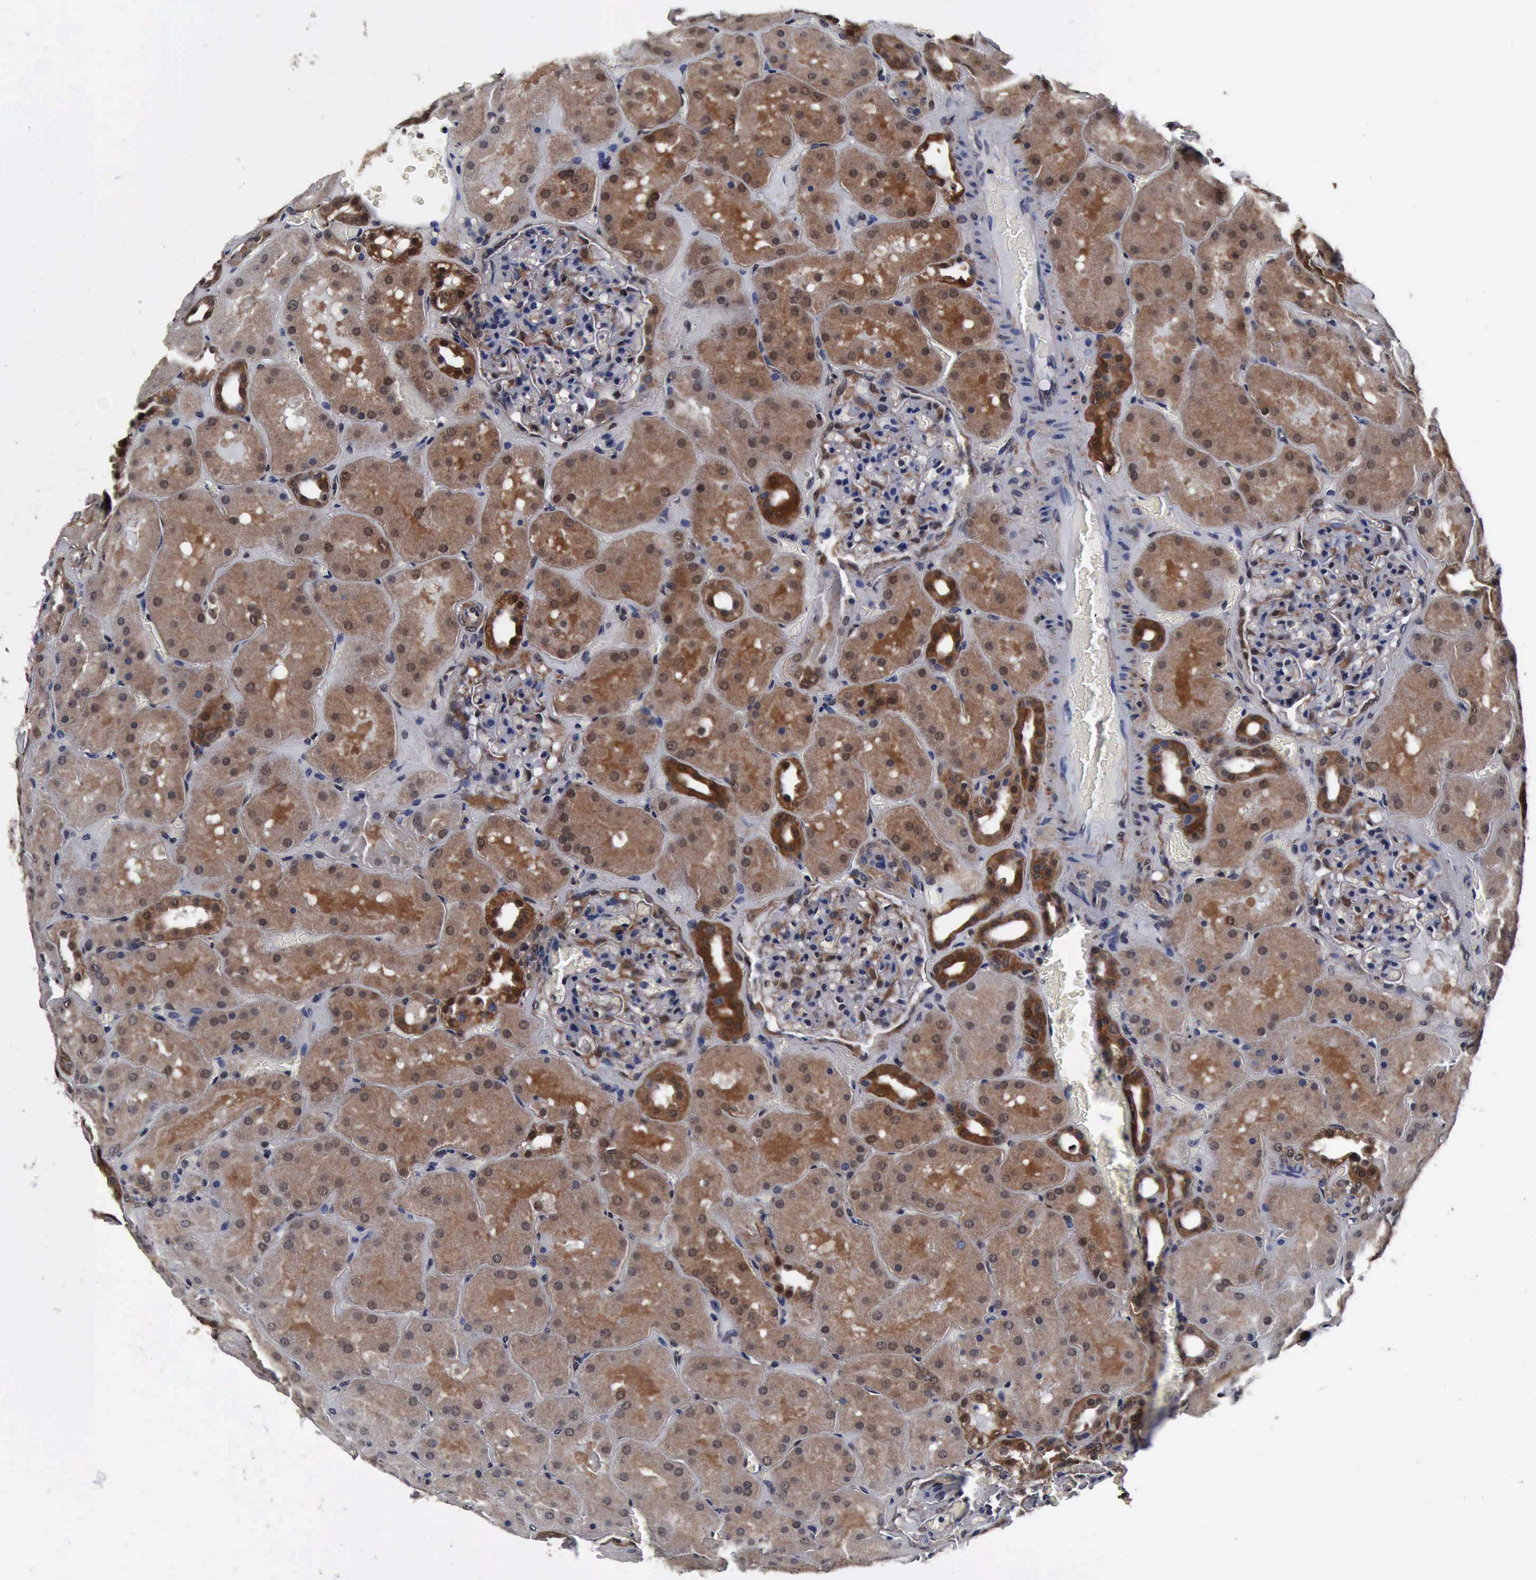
{"staining": {"intensity": "moderate", "quantity": "<25%", "location": "none"}, "tissue": "kidney", "cell_type": "Cells in glomeruli", "image_type": "normal", "snomed": [{"axis": "morphology", "description": "Normal tissue, NOS"}, {"axis": "topography", "description": "Kidney"}], "caption": "Approximately <25% of cells in glomeruli in normal human kidney display moderate None protein staining as visualized by brown immunohistochemical staining.", "gene": "UBC", "patient": {"sex": "male", "age": 28}}